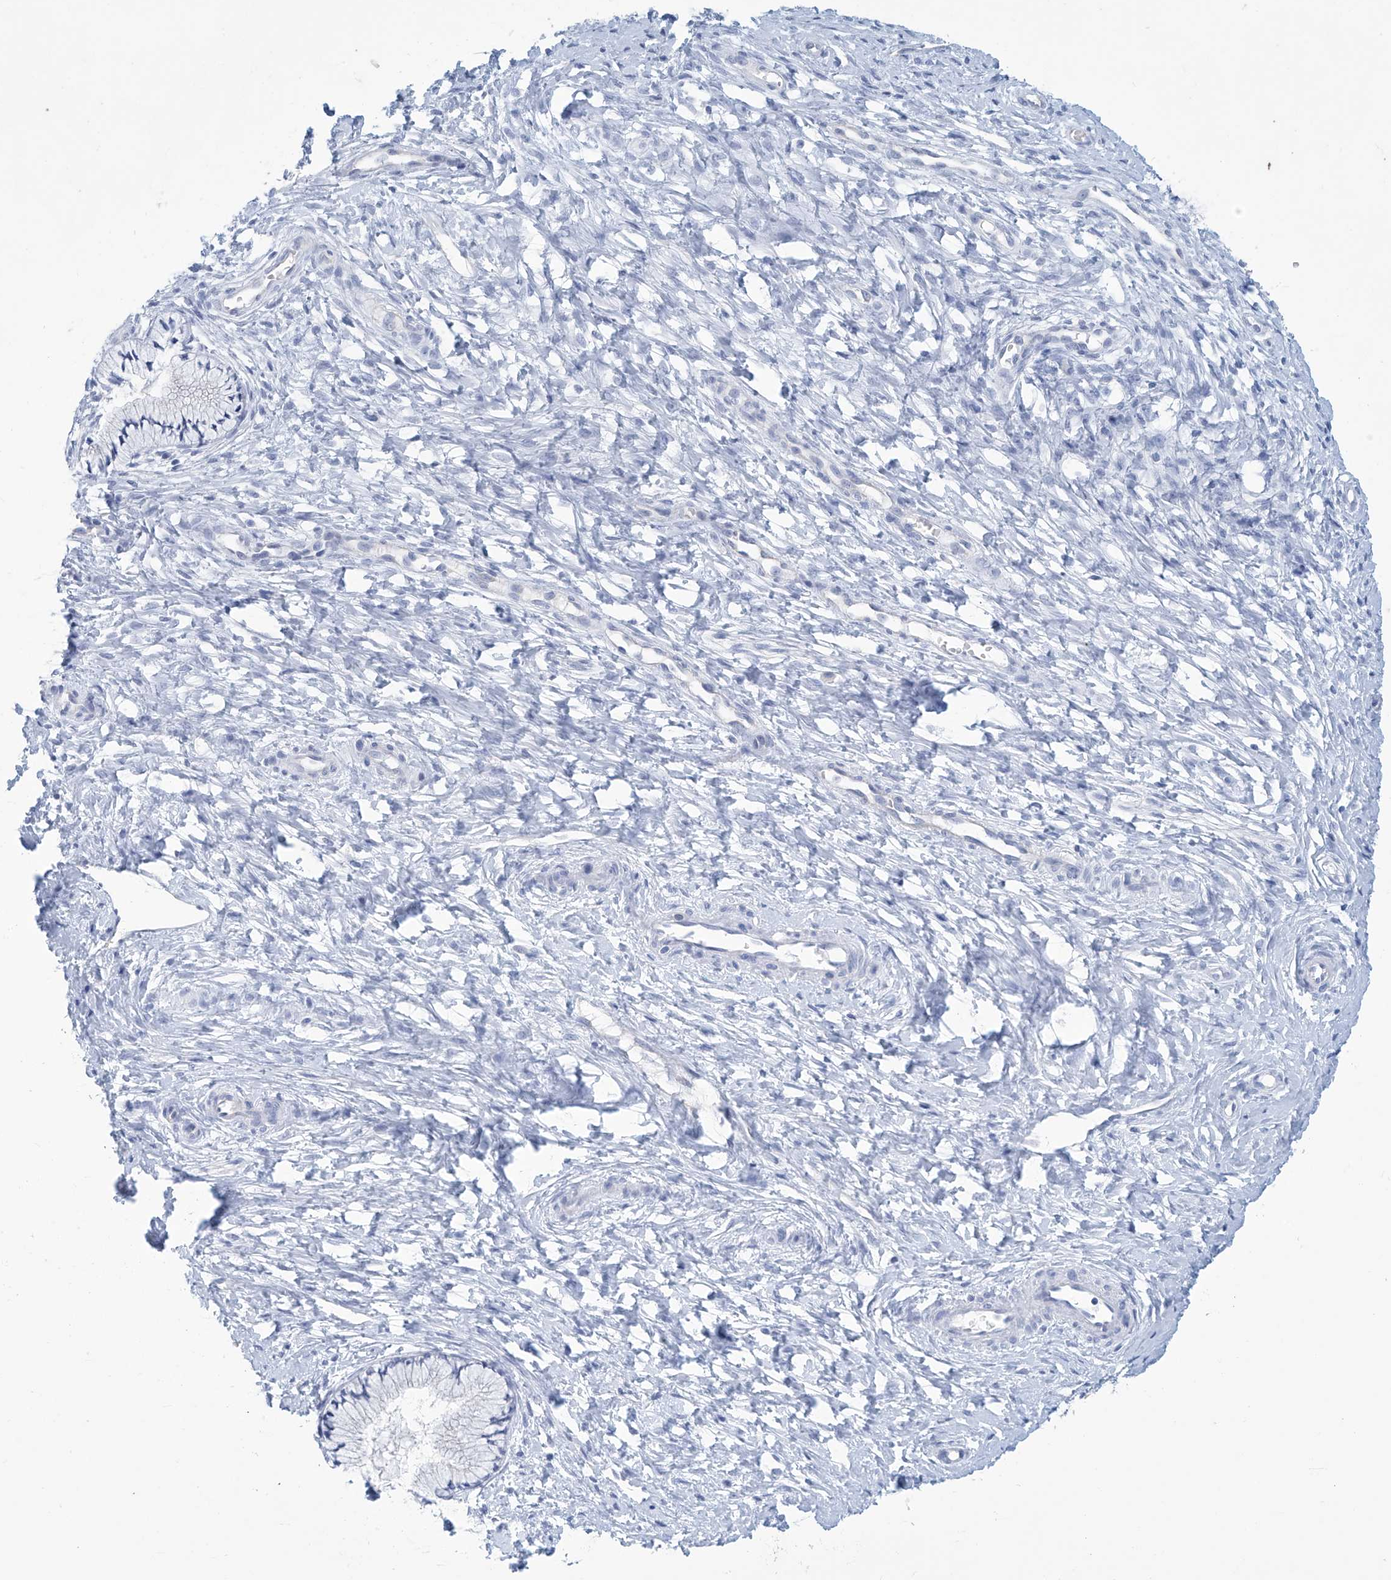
{"staining": {"intensity": "negative", "quantity": "none", "location": "none"}, "tissue": "cervix", "cell_type": "Glandular cells", "image_type": "normal", "snomed": [{"axis": "morphology", "description": "Normal tissue, NOS"}, {"axis": "topography", "description": "Cervix"}], "caption": "The image reveals no significant positivity in glandular cells of cervix.", "gene": "DSP", "patient": {"sex": "female", "age": 36}}